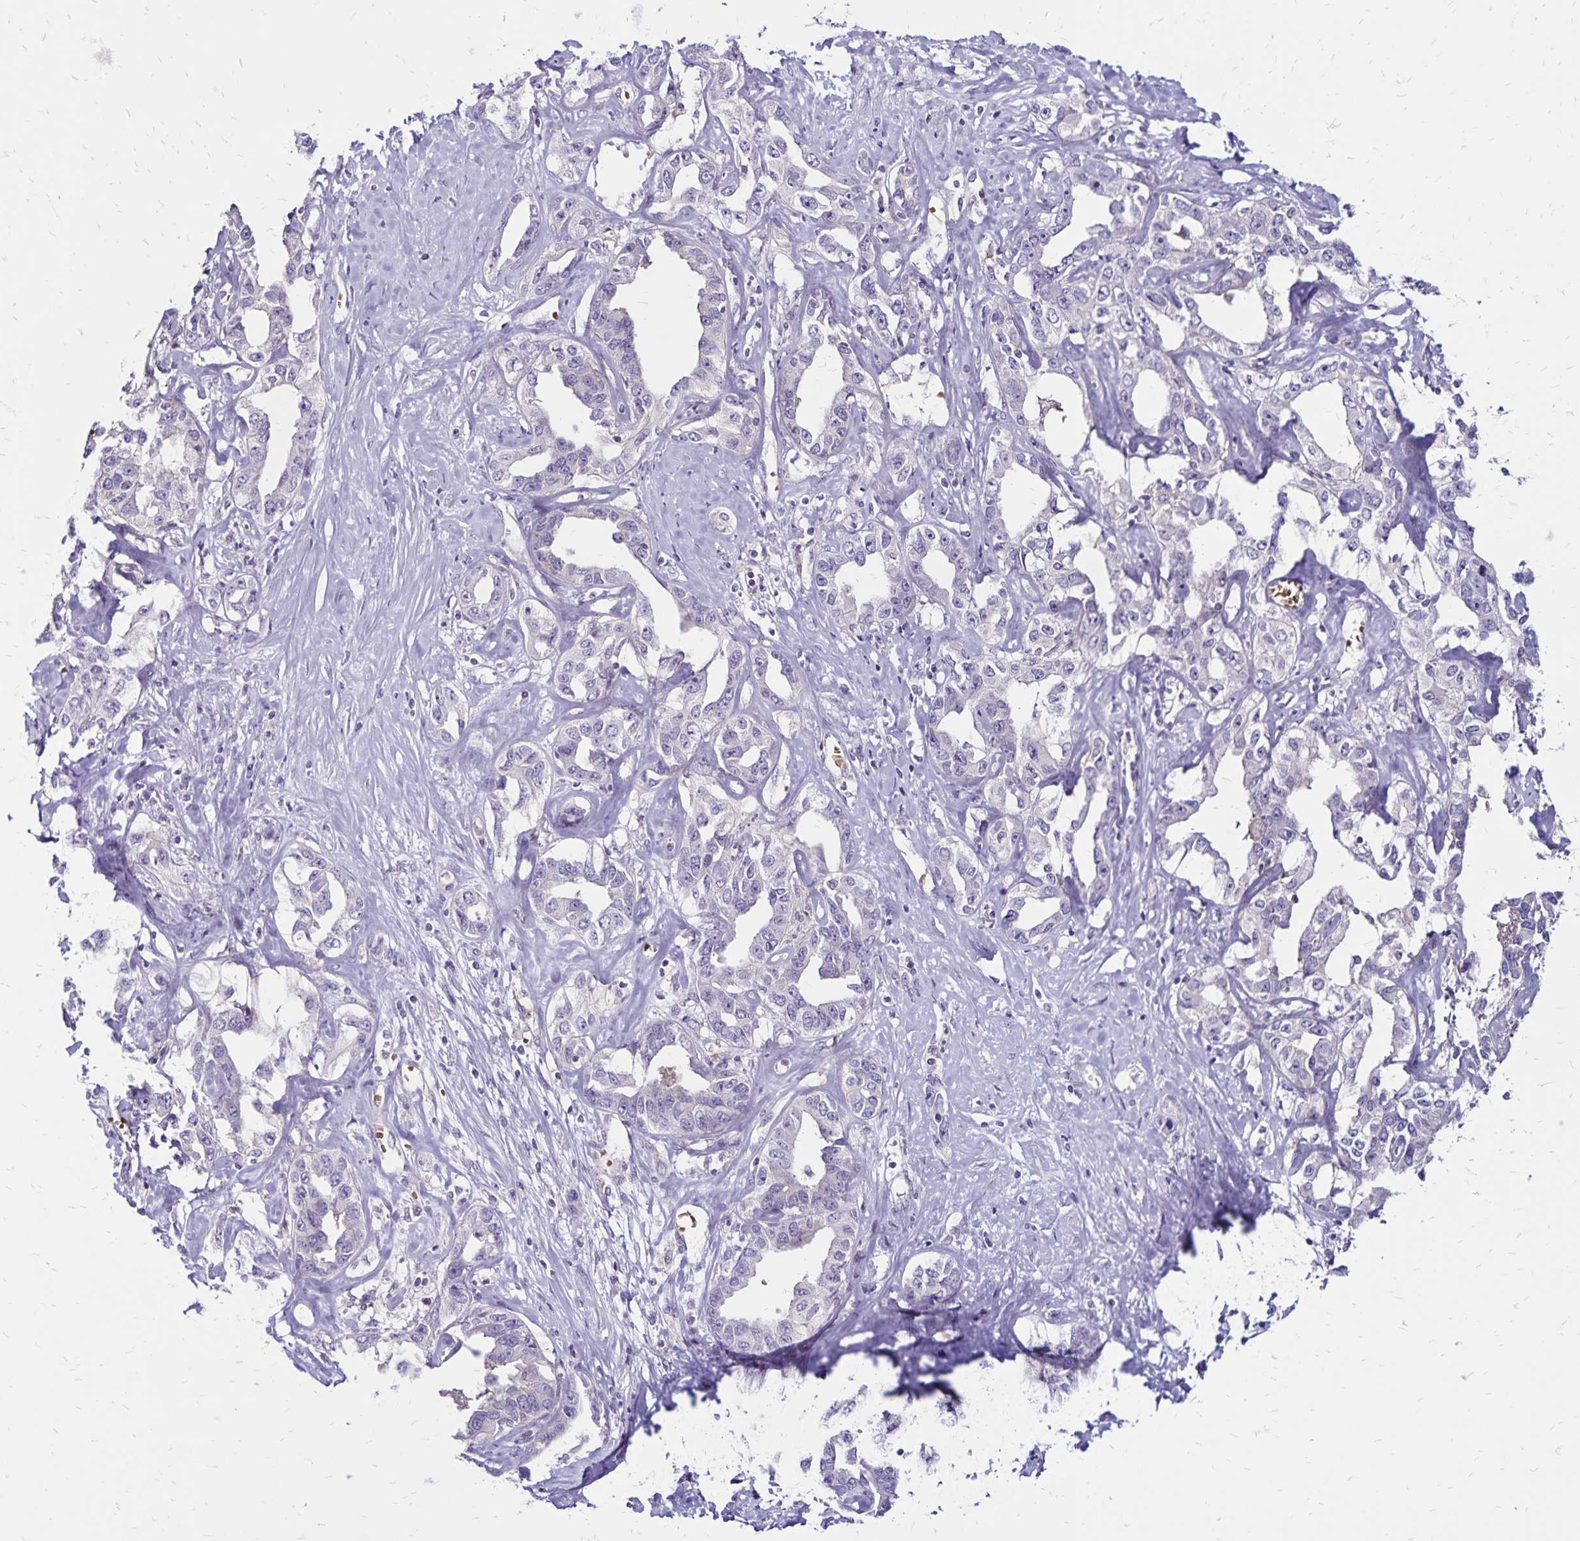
{"staining": {"intensity": "negative", "quantity": "none", "location": "none"}, "tissue": "liver cancer", "cell_type": "Tumor cells", "image_type": "cancer", "snomed": [{"axis": "morphology", "description": "Cholangiocarcinoma"}, {"axis": "topography", "description": "Liver"}], "caption": "Liver cholangiocarcinoma was stained to show a protein in brown. There is no significant expression in tumor cells.", "gene": "FSD1", "patient": {"sex": "male", "age": 59}}